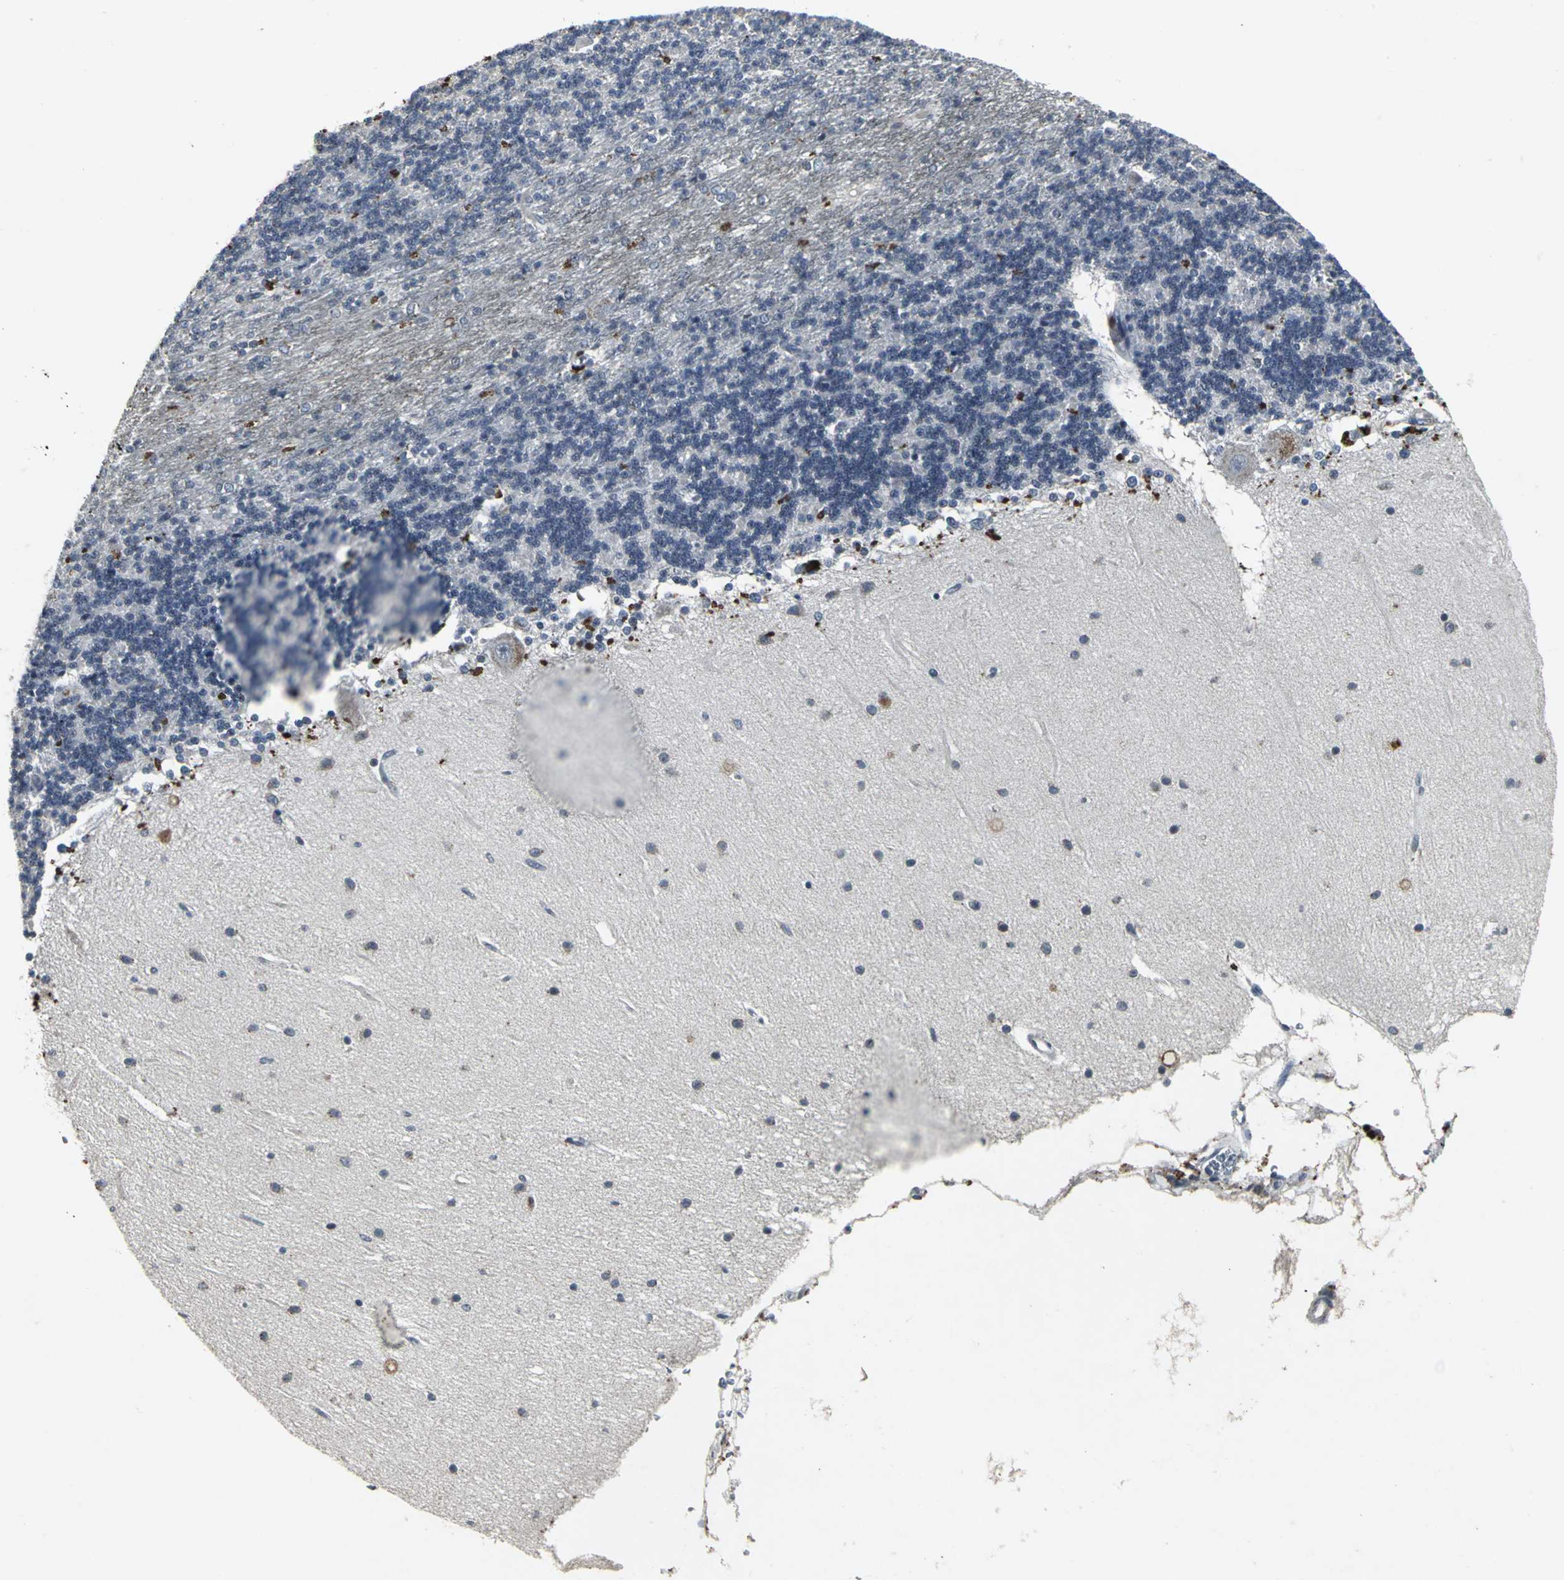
{"staining": {"intensity": "negative", "quantity": "none", "location": "none"}, "tissue": "cerebellum", "cell_type": "Cells in granular layer", "image_type": "normal", "snomed": [{"axis": "morphology", "description": "Normal tissue, NOS"}, {"axis": "topography", "description": "Cerebellum"}], "caption": "The image demonstrates no significant positivity in cells in granular layer of cerebellum. (Brightfield microscopy of DAB IHC at high magnification).", "gene": "BMP4", "patient": {"sex": "female", "age": 54}}